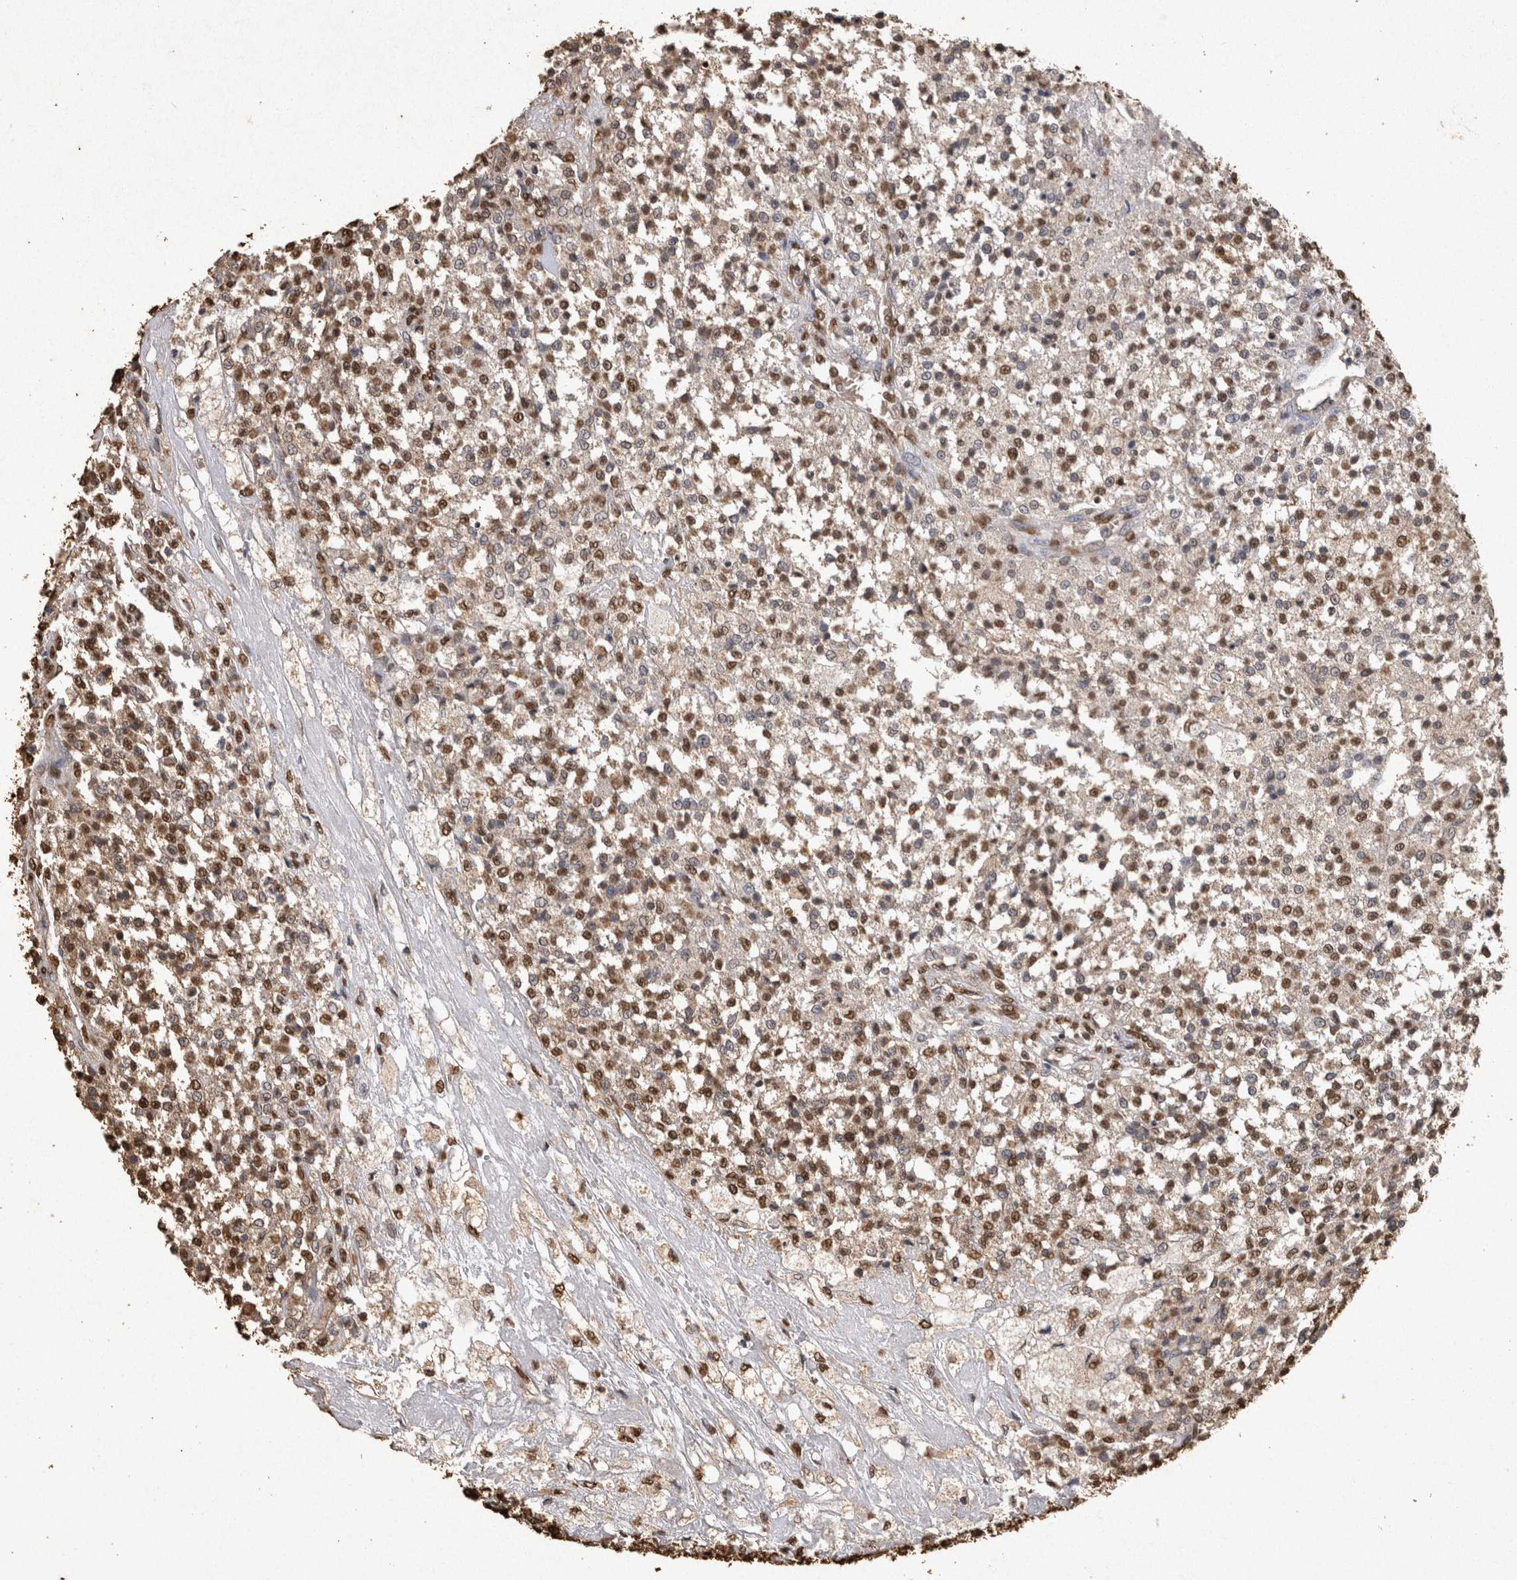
{"staining": {"intensity": "moderate", "quantity": ">75%", "location": "nuclear"}, "tissue": "testis cancer", "cell_type": "Tumor cells", "image_type": "cancer", "snomed": [{"axis": "morphology", "description": "Seminoma, NOS"}, {"axis": "topography", "description": "Testis"}], "caption": "Immunohistochemistry of testis cancer (seminoma) demonstrates medium levels of moderate nuclear positivity in about >75% of tumor cells. The staining is performed using DAB (3,3'-diaminobenzidine) brown chromogen to label protein expression. The nuclei are counter-stained blue using hematoxylin.", "gene": "OAS2", "patient": {"sex": "male", "age": 59}}